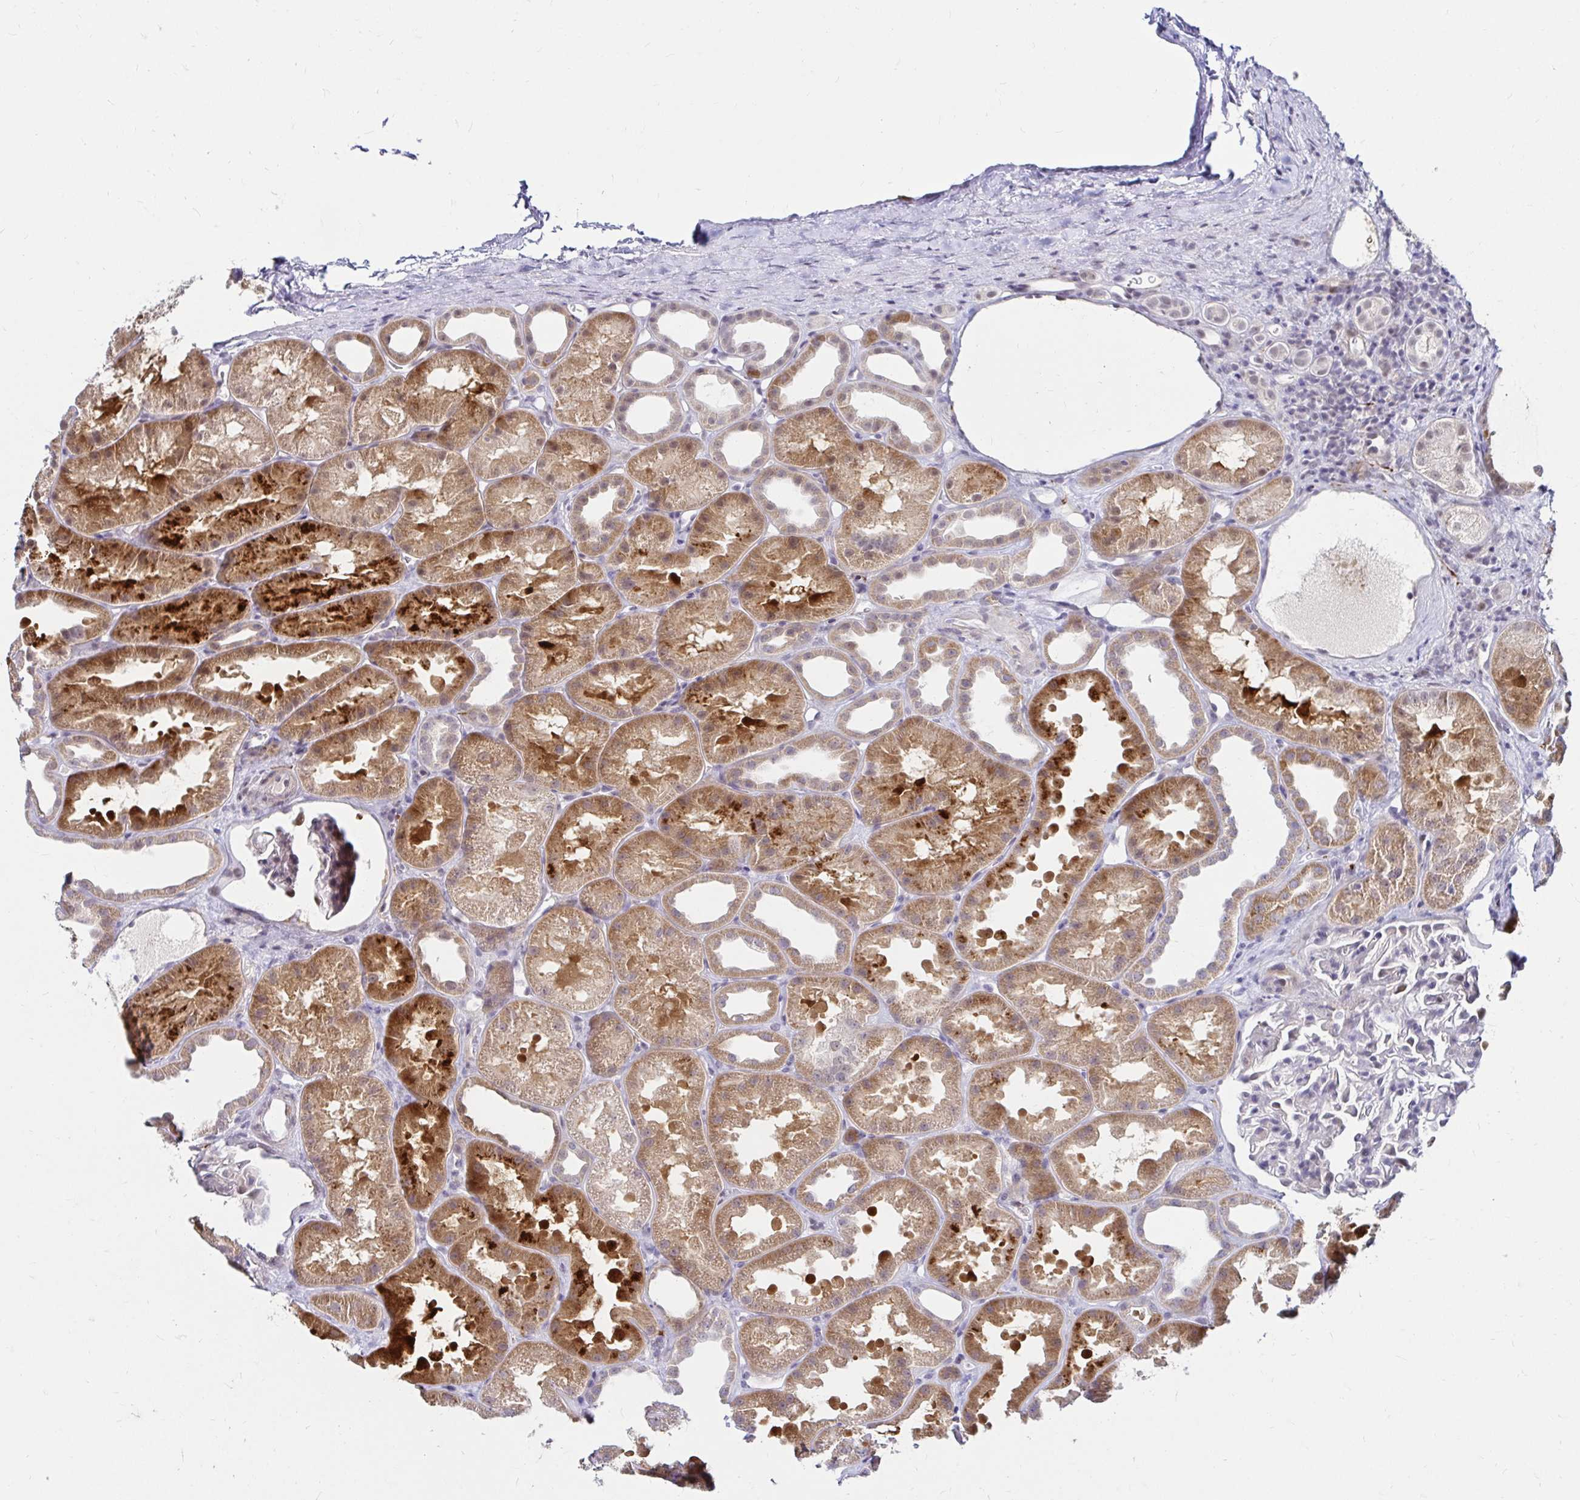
{"staining": {"intensity": "negative", "quantity": "none", "location": "none"}, "tissue": "kidney", "cell_type": "Cells in glomeruli", "image_type": "normal", "snomed": [{"axis": "morphology", "description": "Normal tissue, NOS"}, {"axis": "topography", "description": "Kidney"}], "caption": "This photomicrograph is of normal kidney stained with IHC to label a protein in brown with the nuclei are counter-stained blue. There is no staining in cells in glomeruli.", "gene": "GUCY1A1", "patient": {"sex": "male", "age": 61}}